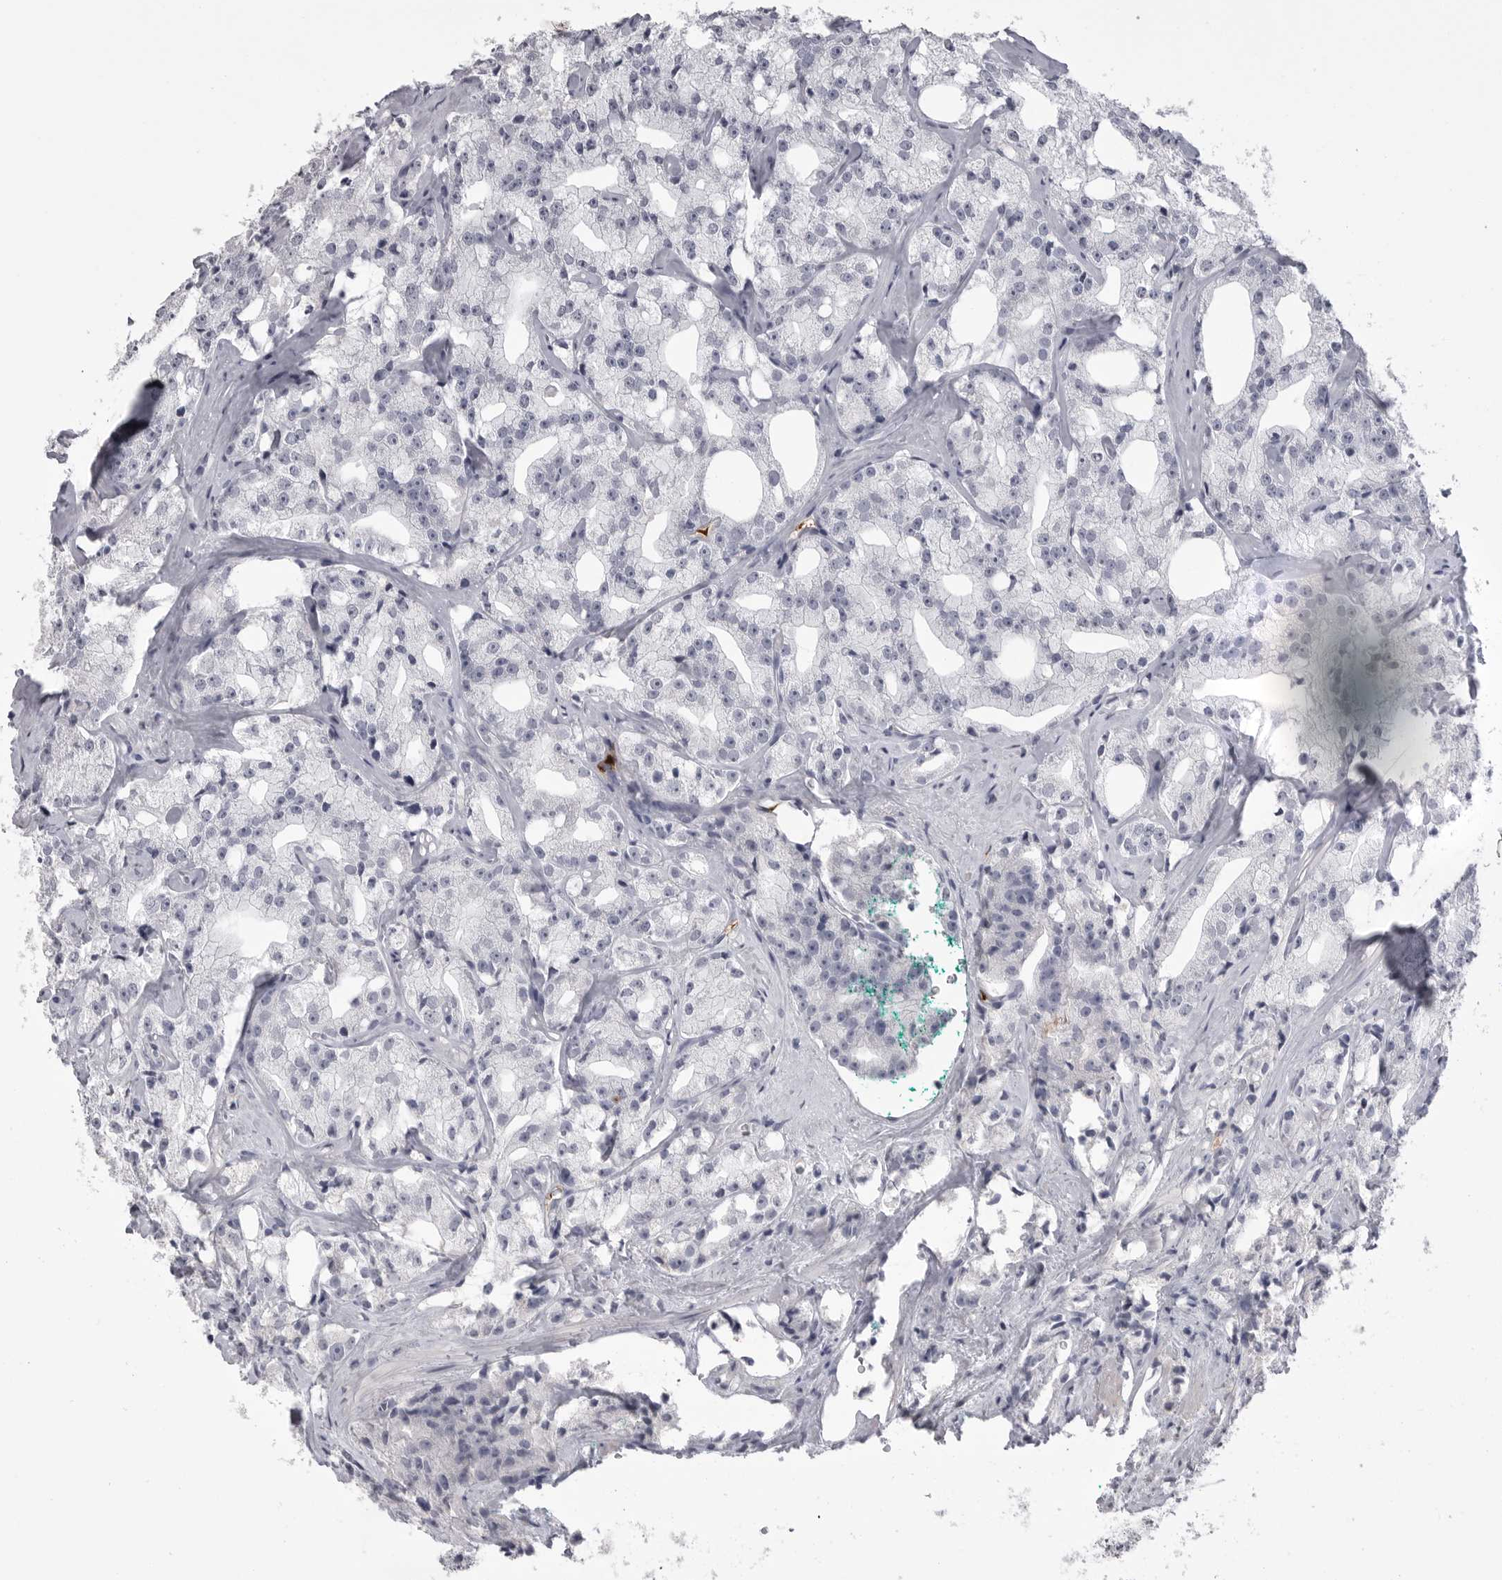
{"staining": {"intensity": "negative", "quantity": "none", "location": "none"}, "tissue": "prostate cancer", "cell_type": "Tumor cells", "image_type": "cancer", "snomed": [{"axis": "morphology", "description": "Adenocarcinoma, High grade"}, {"axis": "topography", "description": "Prostate"}], "caption": "There is no significant staining in tumor cells of prostate cancer (high-grade adenocarcinoma).", "gene": "SERPING1", "patient": {"sex": "male", "age": 64}}